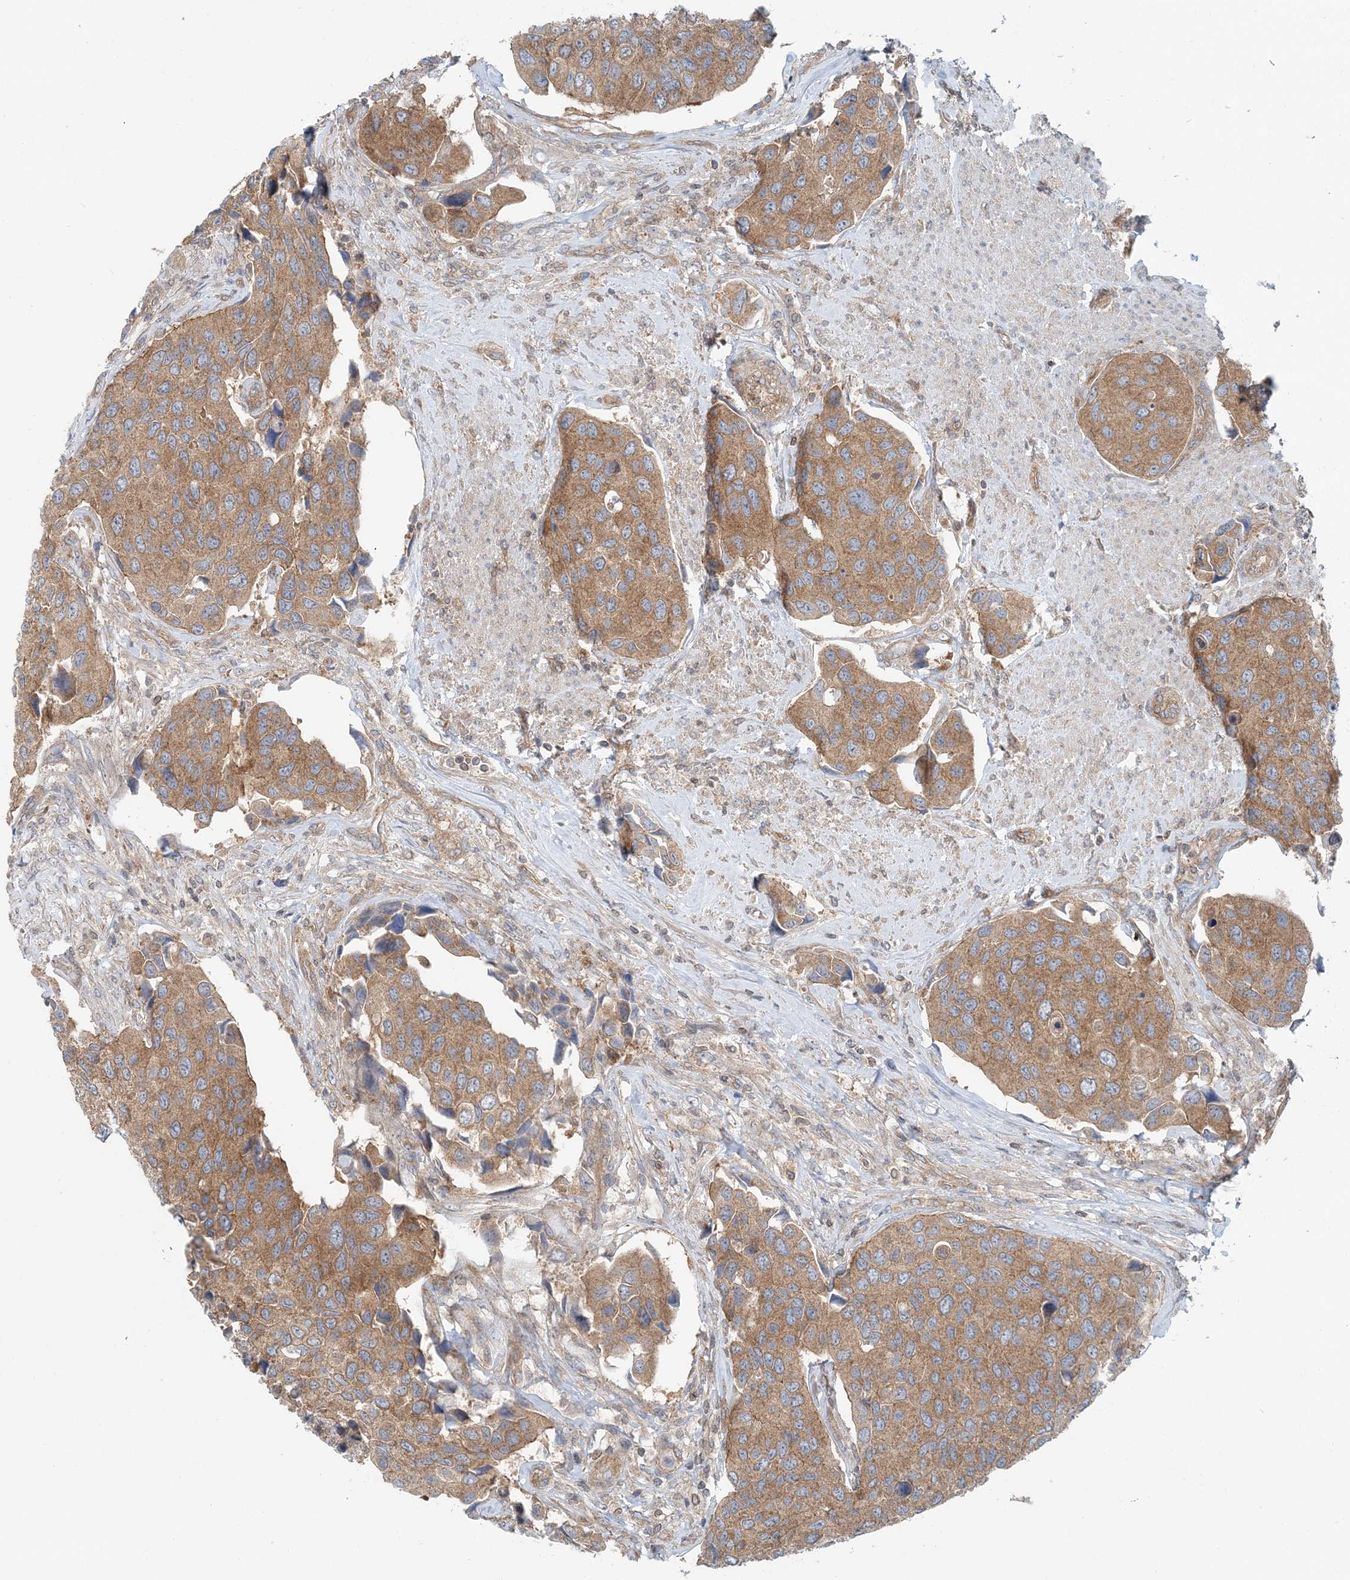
{"staining": {"intensity": "moderate", "quantity": ">75%", "location": "cytoplasmic/membranous"}, "tissue": "urothelial cancer", "cell_type": "Tumor cells", "image_type": "cancer", "snomed": [{"axis": "morphology", "description": "Urothelial carcinoma, High grade"}, {"axis": "topography", "description": "Urinary bladder"}], "caption": "Immunohistochemical staining of urothelial carcinoma (high-grade) reveals moderate cytoplasmic/membranous protein positivity in about >75% of tumor cells.", "gene": "MOB4", "patient": {"sex": "male", "age": 74}}